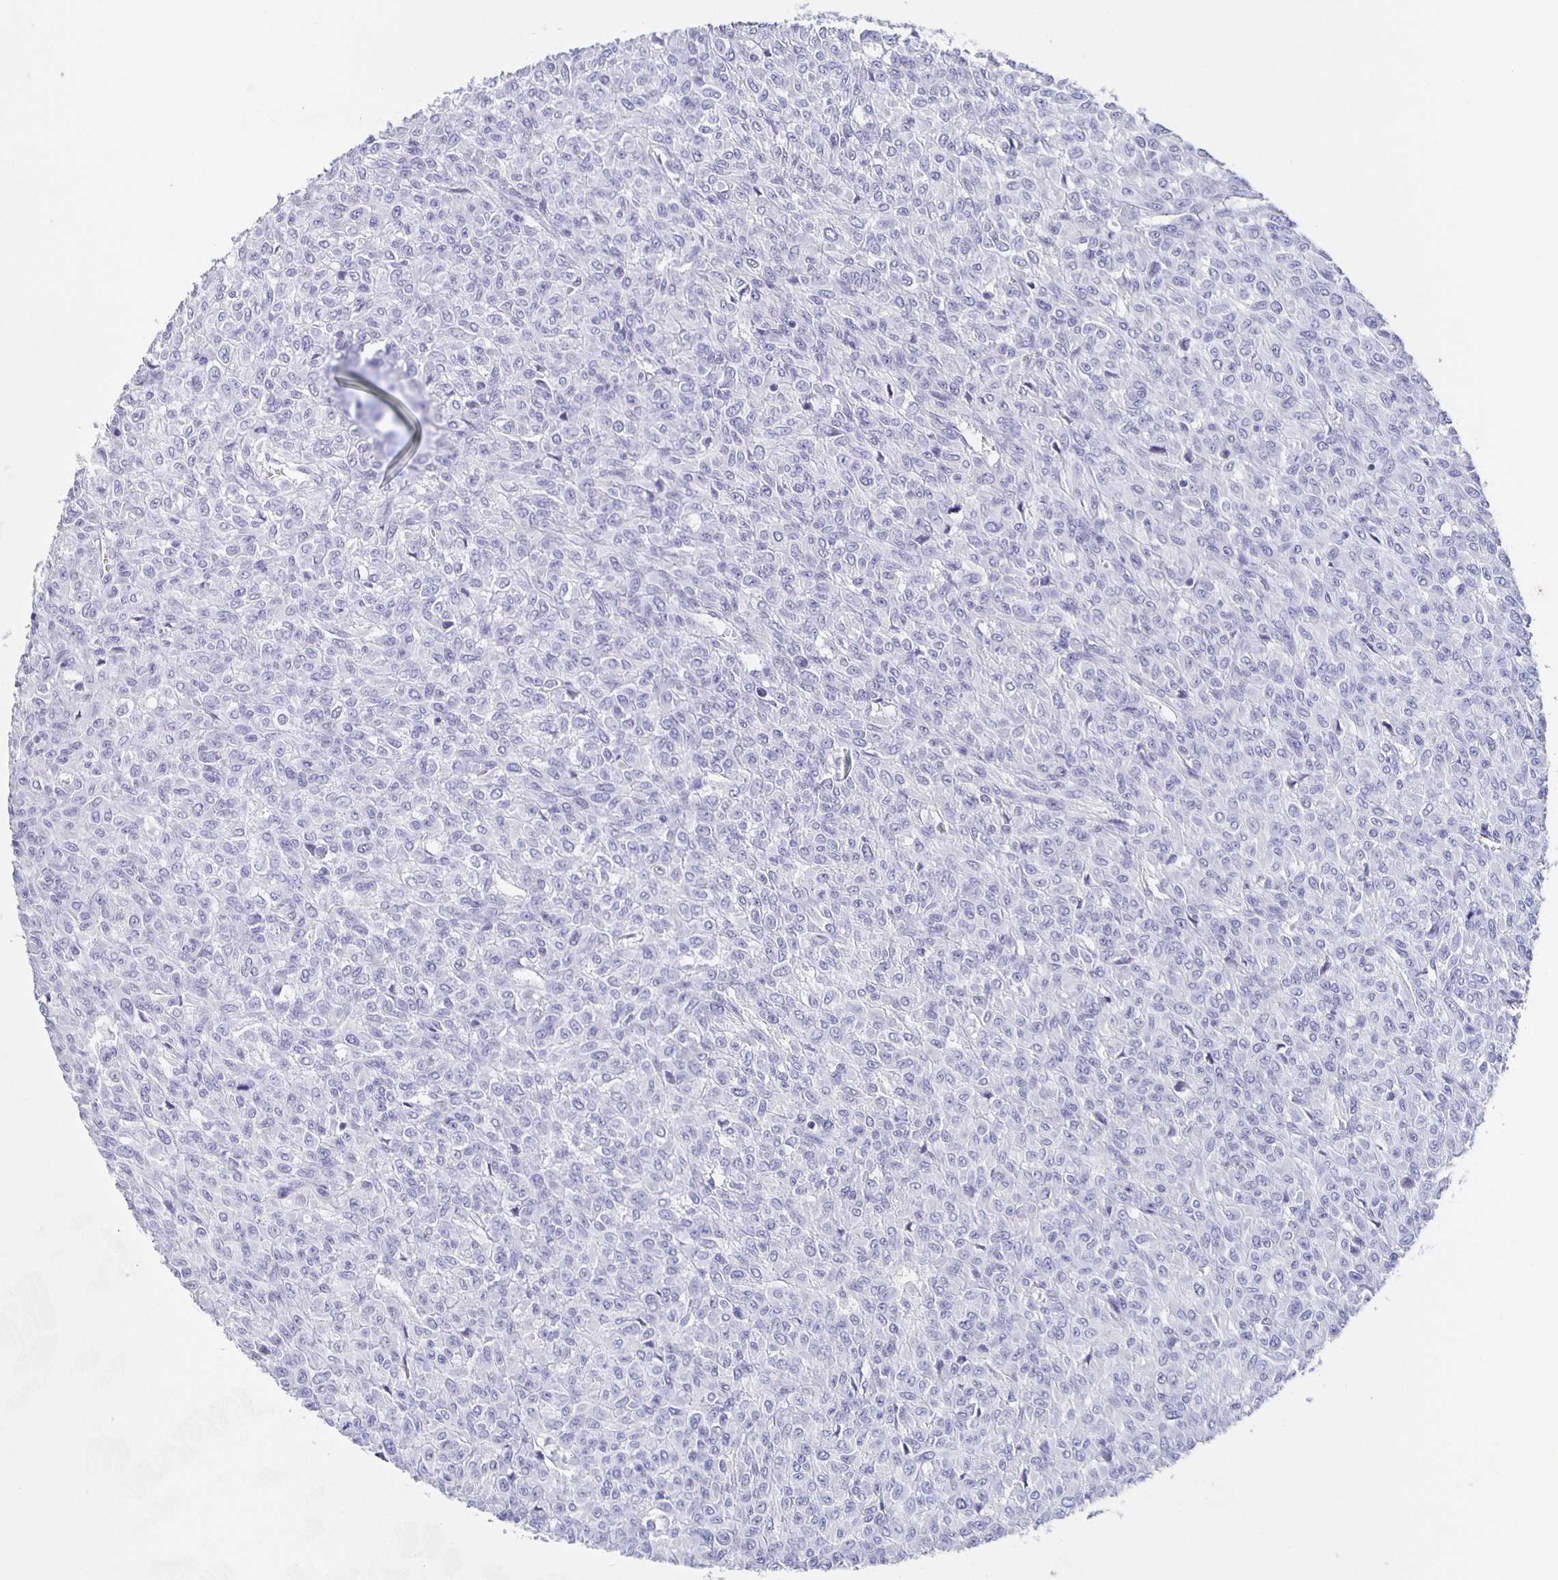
{"staining": {"intensity": "negative", "quantity": "none", "location": "none"}, "tissue": "renal cancer", "cell_type": "Tumor cells", "image_type": "cancer", "snomed": [{"axis": "morphology", "description": "Adenocarcinoma, NOS"}, {"axis": "topography", "description": "Kidney"}], "caption": "A micrograph of renal cancer stained for a protein exhibits no brown staining in tumor cells.", "gene": "SLC34A2", "patient": {"sex": "male", "age": 58}}